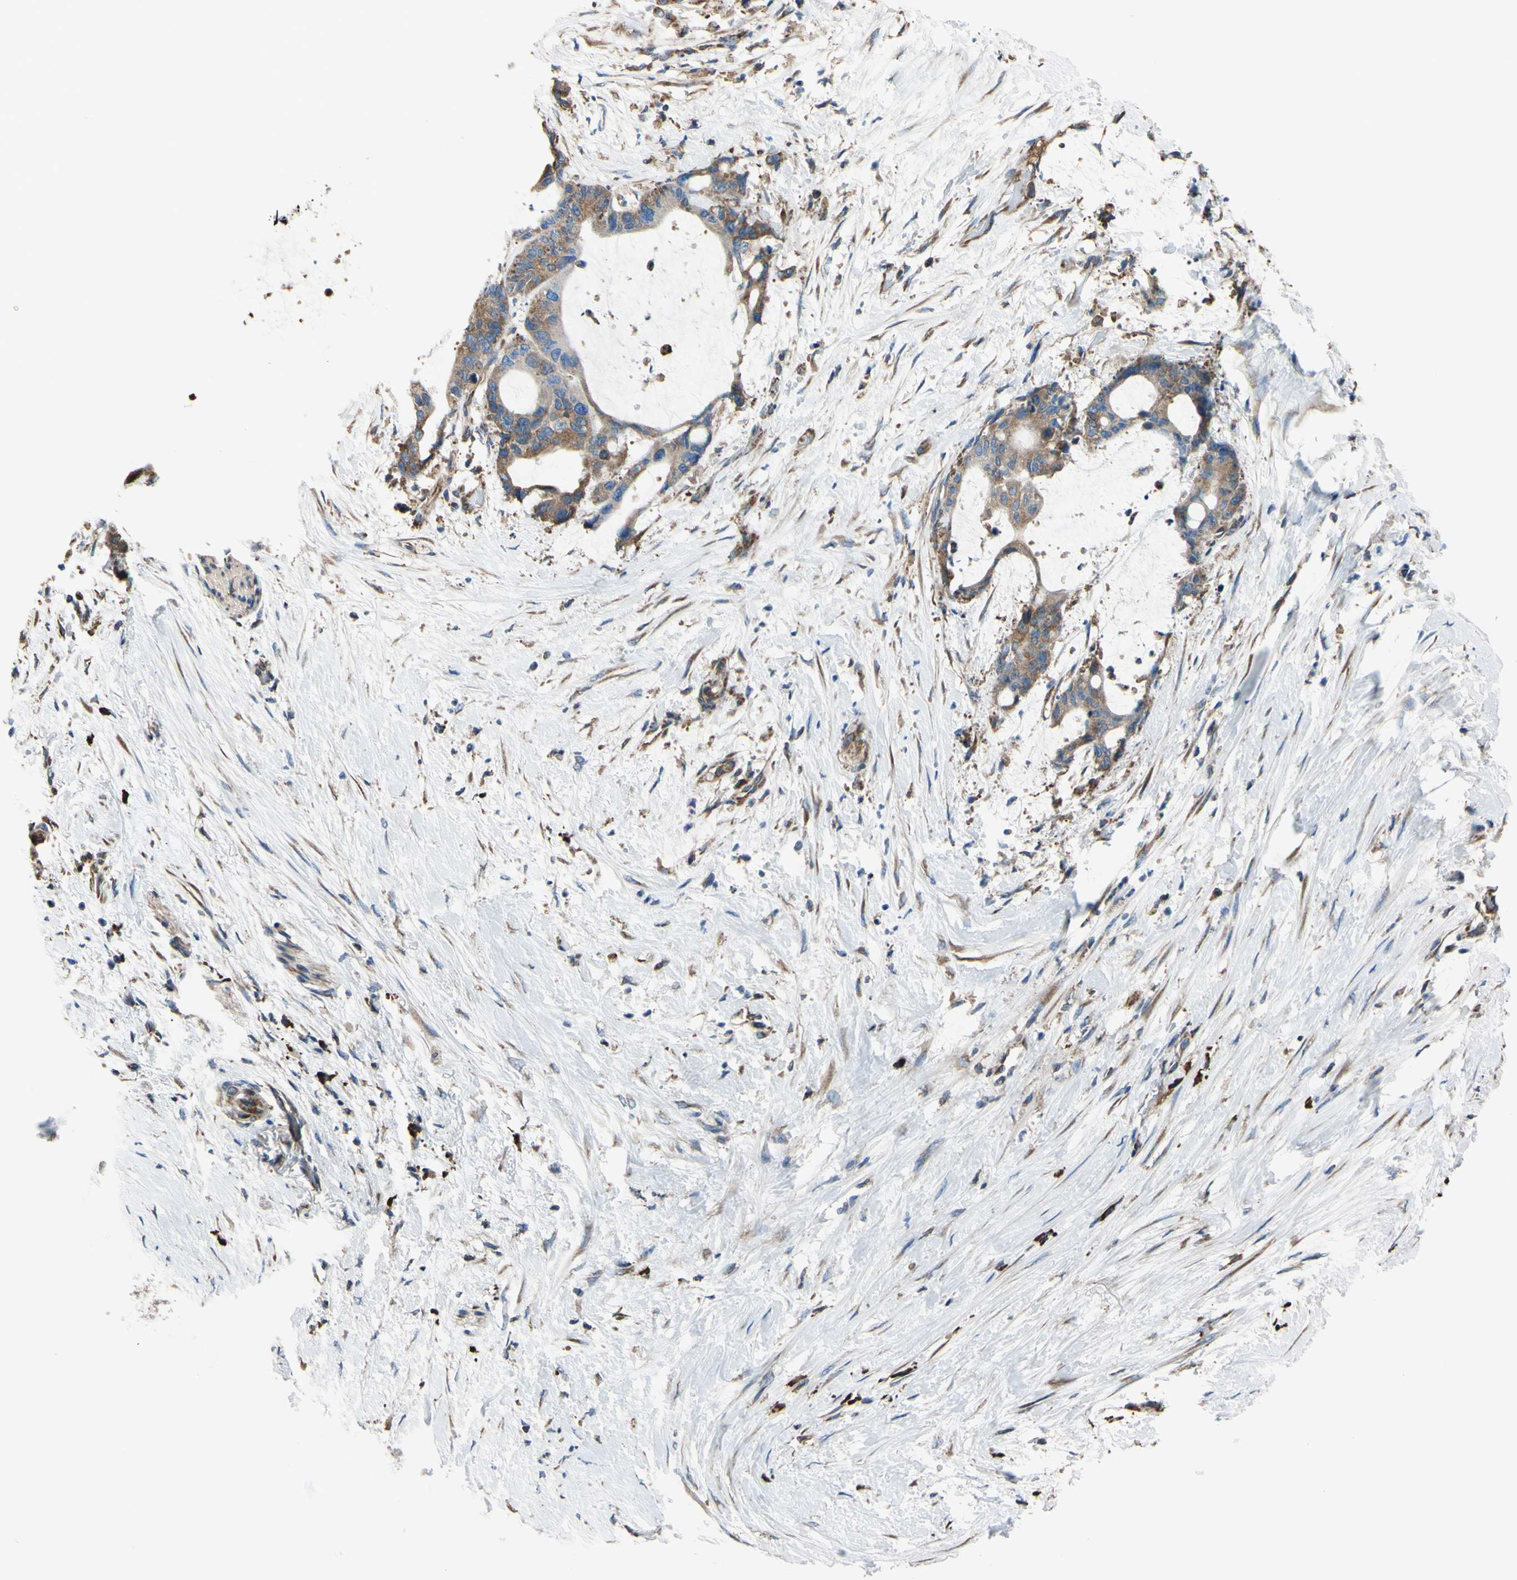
{"staining": {"intensity": "moderate", "quantity": ">75%", "location": "cytoplasmic/membranous"}, "tissue": "liver cancer", "cell_type": "Tumor cells", "image_type": "cancer", "snomed": [{"axis": "morphology", "description": "Cholangiocarcinoma"}, {"axis": "topography", "description": "Liver"}], "caption": "A high-resolution photomicrograph shows immunohistochemistry (IHC) staining of liver cancer (cholangiocarcinoma), which reveals moderate cytoplasmic/membranous staining in approximately >75% of tumor cells. (DAB (3,3'-diaminobenzidine) = brown stain, brightfield microscopy at high magnification).", "gene": "BMF", "patient": {"sex": "female", "age": 73}}